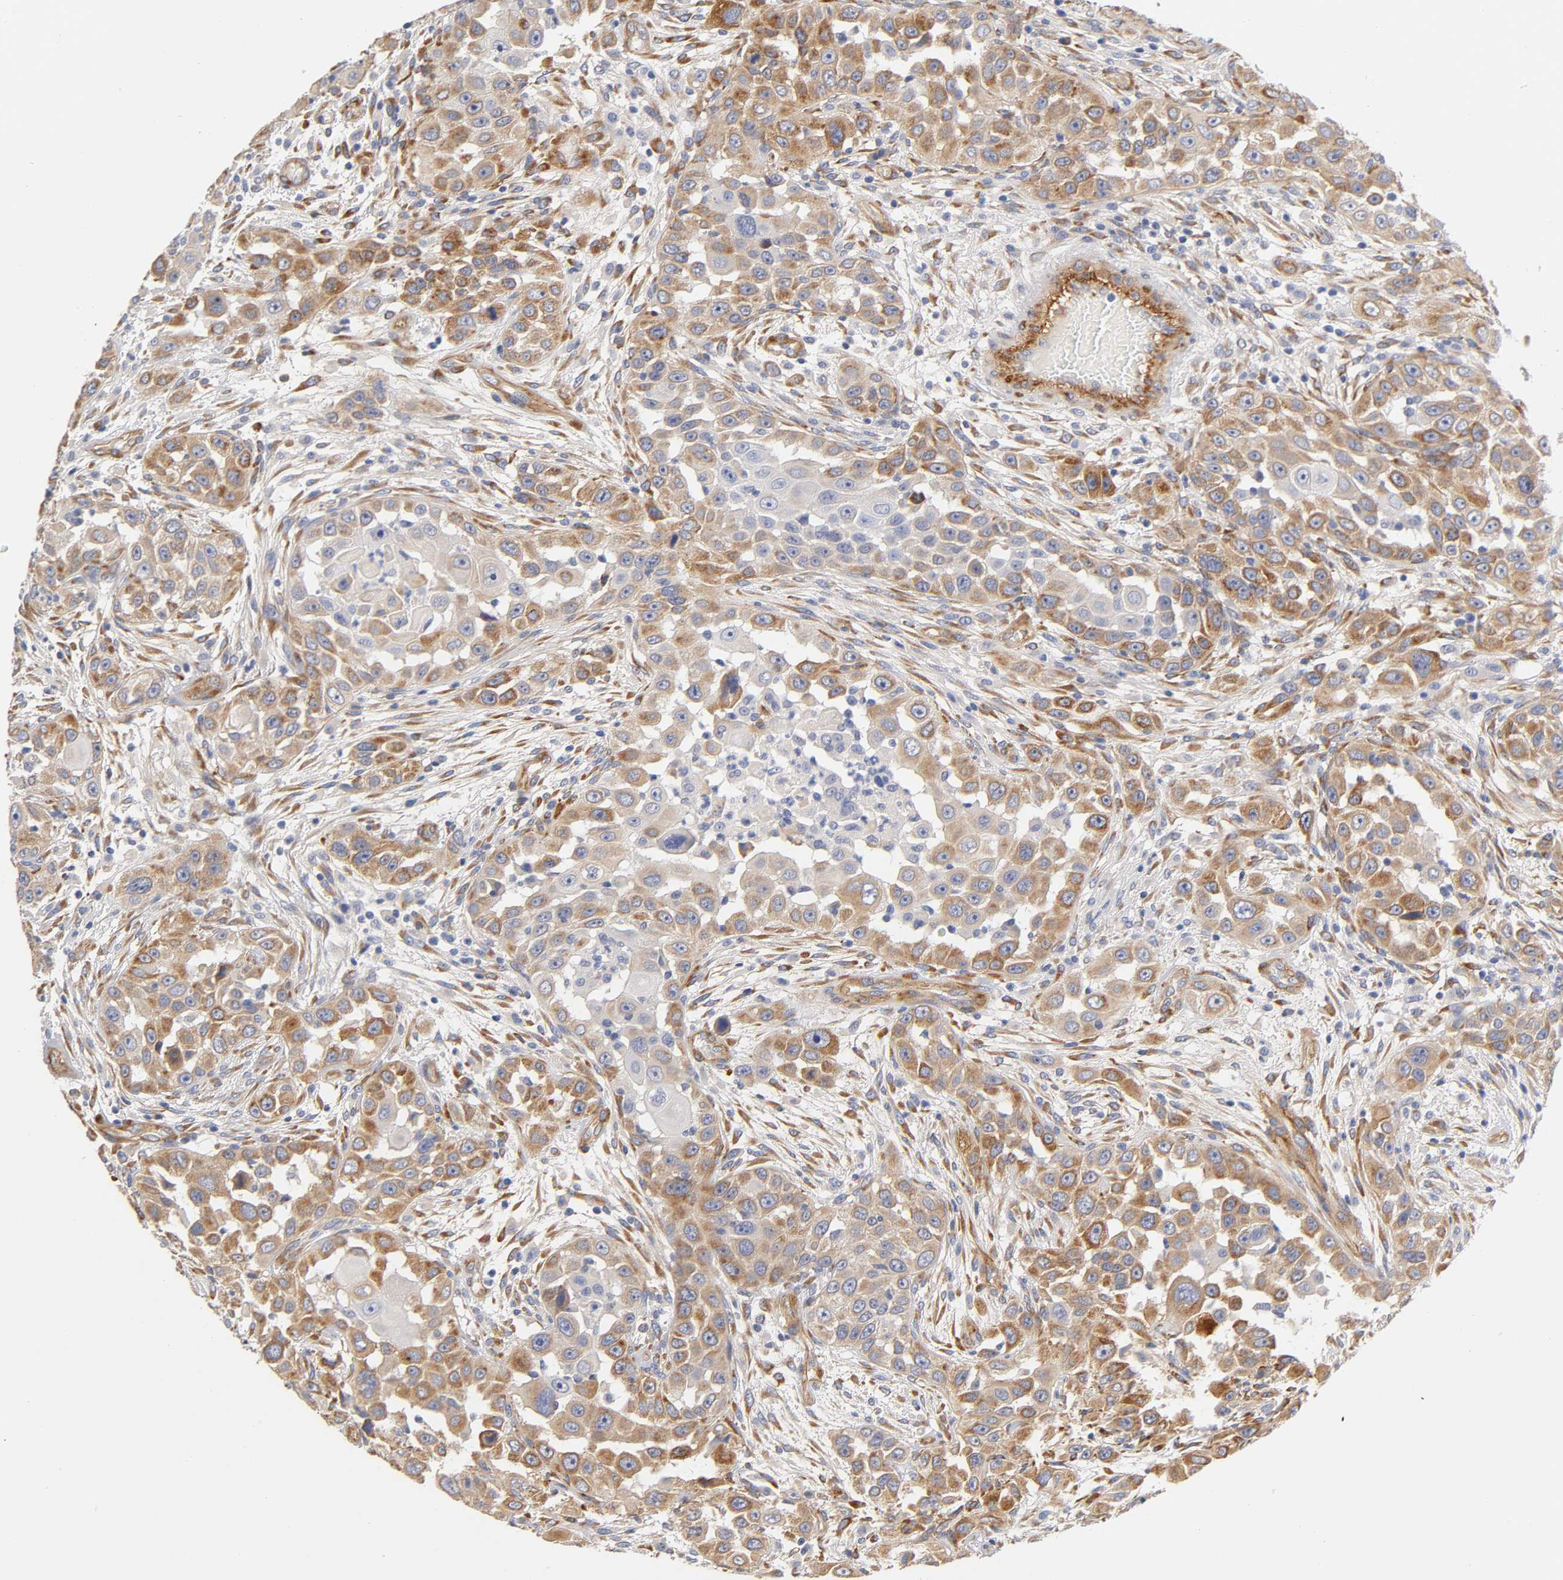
{"staining": {"intensity": "moderate", "quantity": ">75%", "location": "cytoplasmic/membranous"}, "tissue": "head and neck cancer", "cell_type": "Tumor cells", "image_type": "cancer", "snomed": [{"axis": "morphology", "description": "Carcinoma, NOS"}, {"axis": "topography", "description": "Head-Neck"}], "caption": "Immunohistochemistry (IHC) (DAB) staining of head and neck cancer (carcinoma) displays moderate cytoplasmic/membranous protein staining in about >75% of tumor cells. (Brightfield microscopy of DAB IHC at high magnification).", "gene": "LAMB1", "patient": {"sex": "male", "age": 87}}